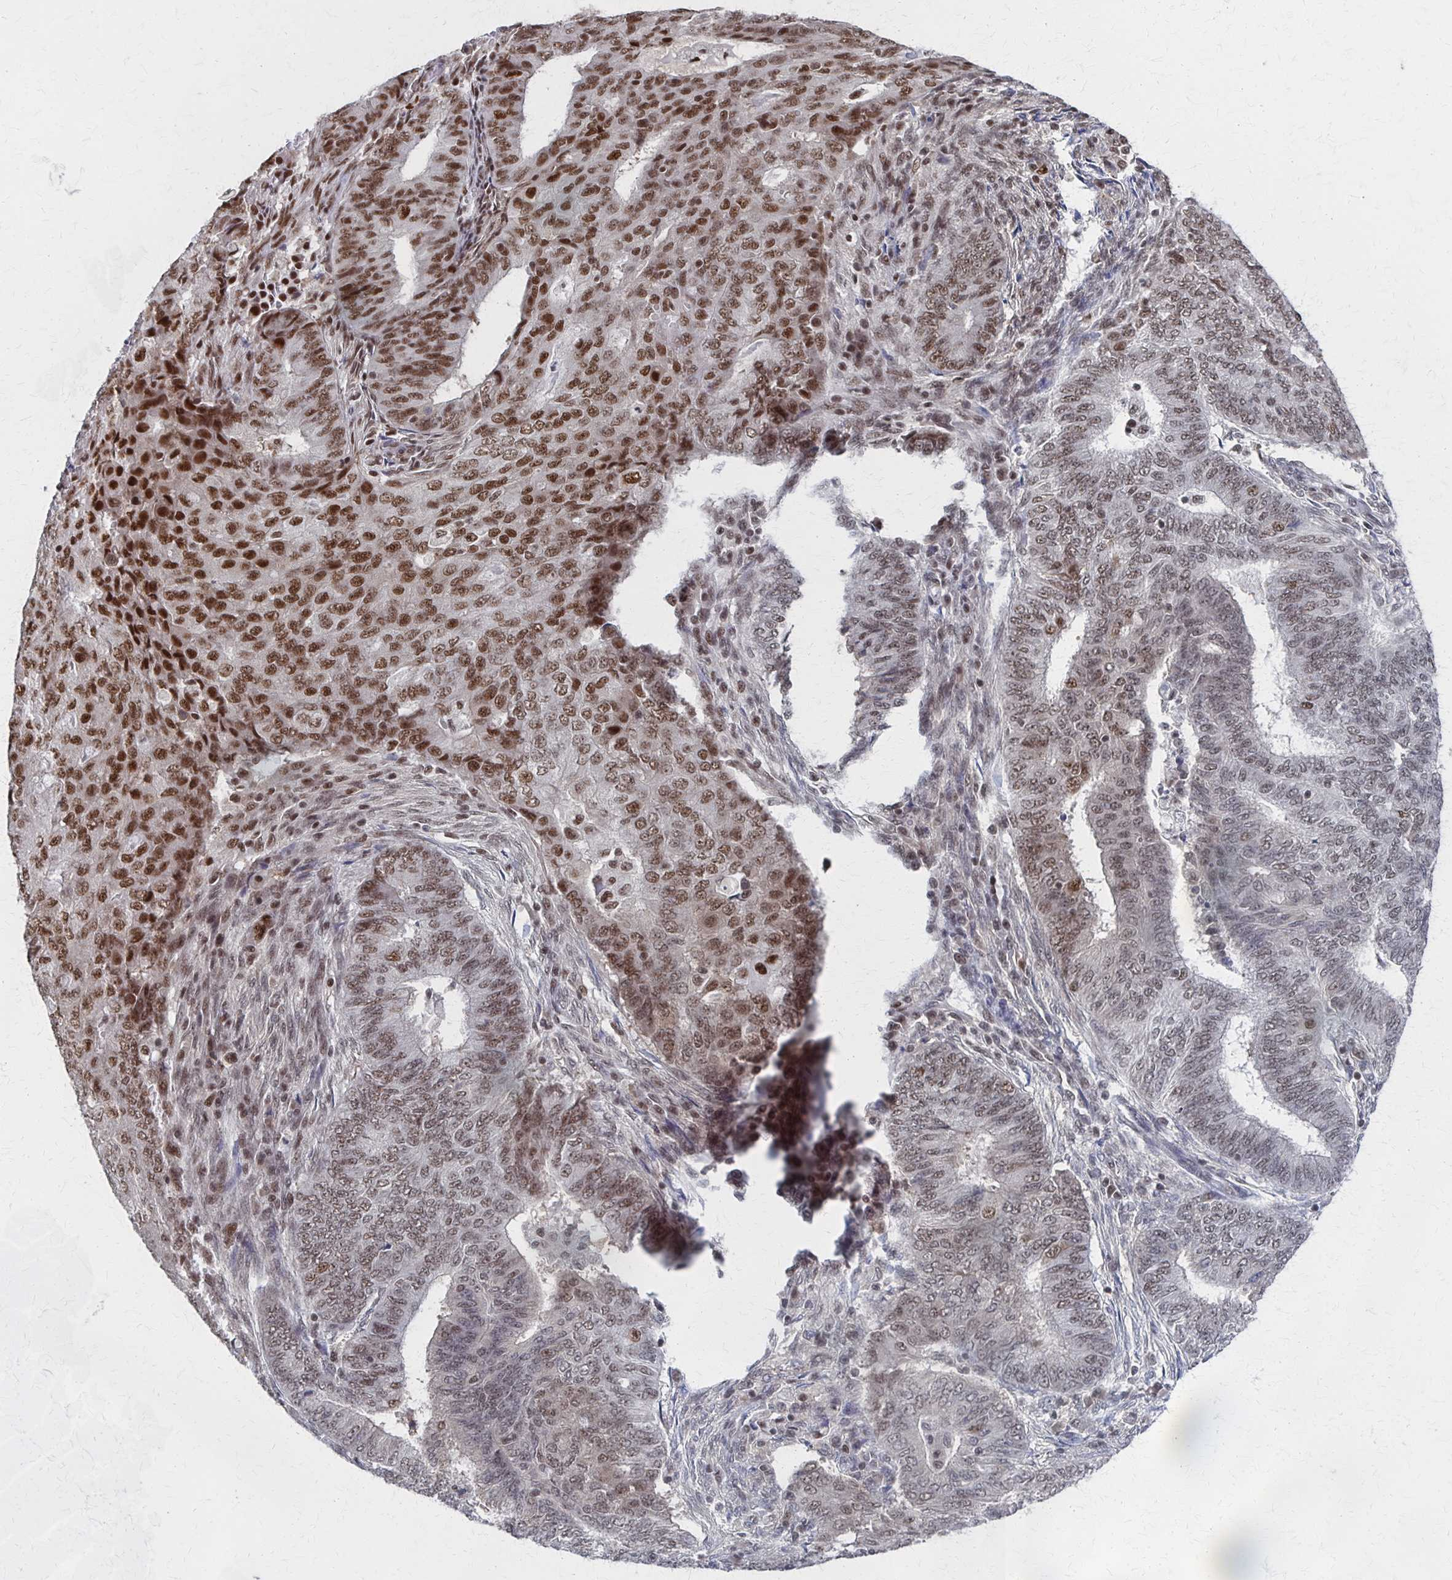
{"staining": {"intensity": "moderate", "quantity": "25%-75%", "location": "nuclear"}, "tissue": "endometrial cancer", "cell_type": "Tumor cells", "image_type": "cancer", "snomed": [{"axis": "morphology", "description": "Adenocarcinoma, NOS"}, {"axis": "topography", "description": "Endometrium"}], "caption": "Immunohistochemistry histopathology image of neoplastic tissue: human endometrial adenocarcinoma stained using immunohistochemistry (IHC) reveals medium levels of moderate protein expression localized specifically in the nuclear of tumor cells, appearing as a nuclear brown color.", "gene": "GTF2B", "patient": {"sex": "female", "age": 62}}